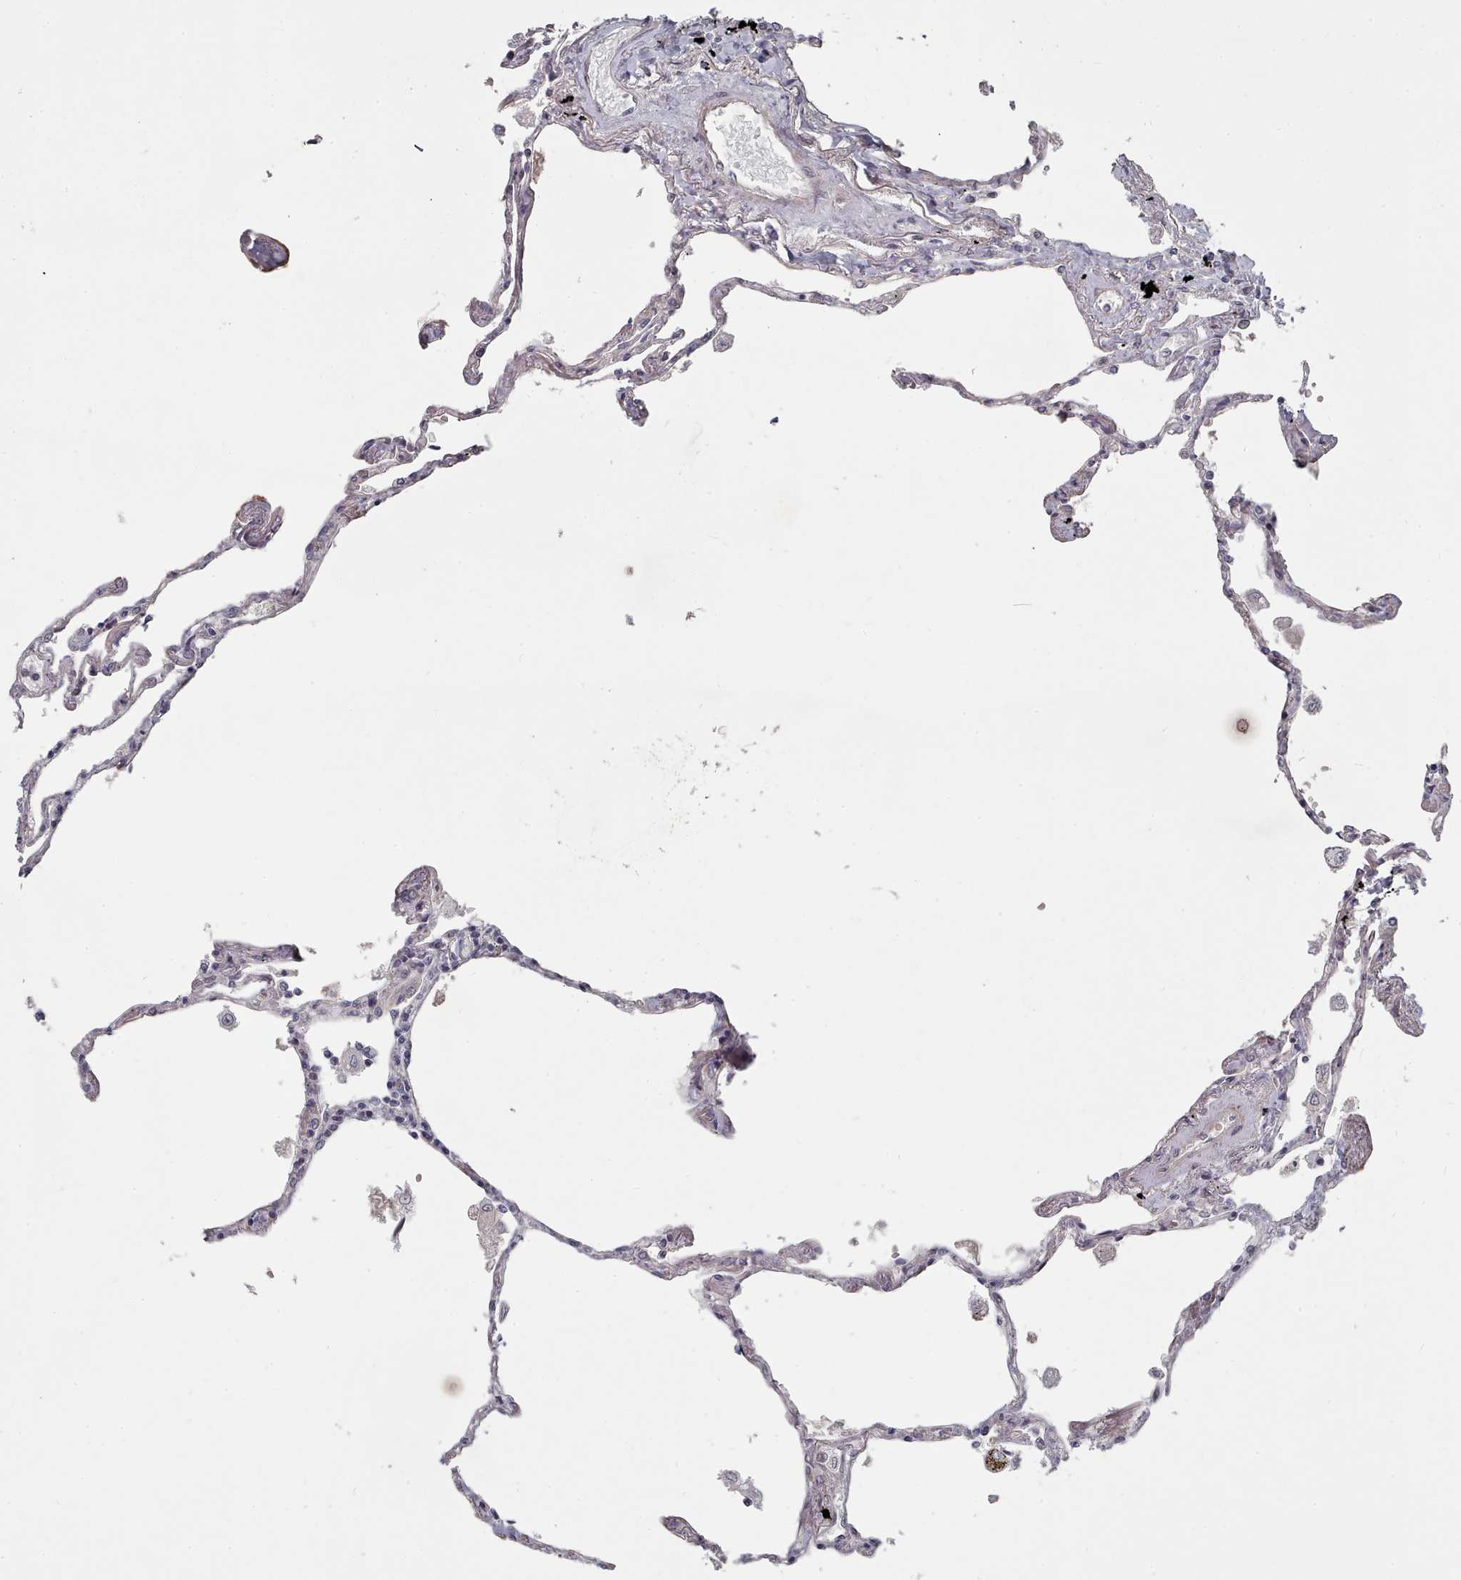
{"staining": {"intensity": "negative", "quantity": "none", "location": "none"}, "tissue": "lung", "cell_type": "Alveolar cells", "image_type": "normal", "snomed": [{"axis": "morphology", "description": "Normal tissue, NOS"}, {"axis": "topography", "description": "Lung"}], "caption": "Immunohistochemistry image of unremarkable lung stained for a protein (brown), which shows no staining in alveolar cells.", "gene": "CPSF4", "patient": {"sex": "female", "age": 67}}